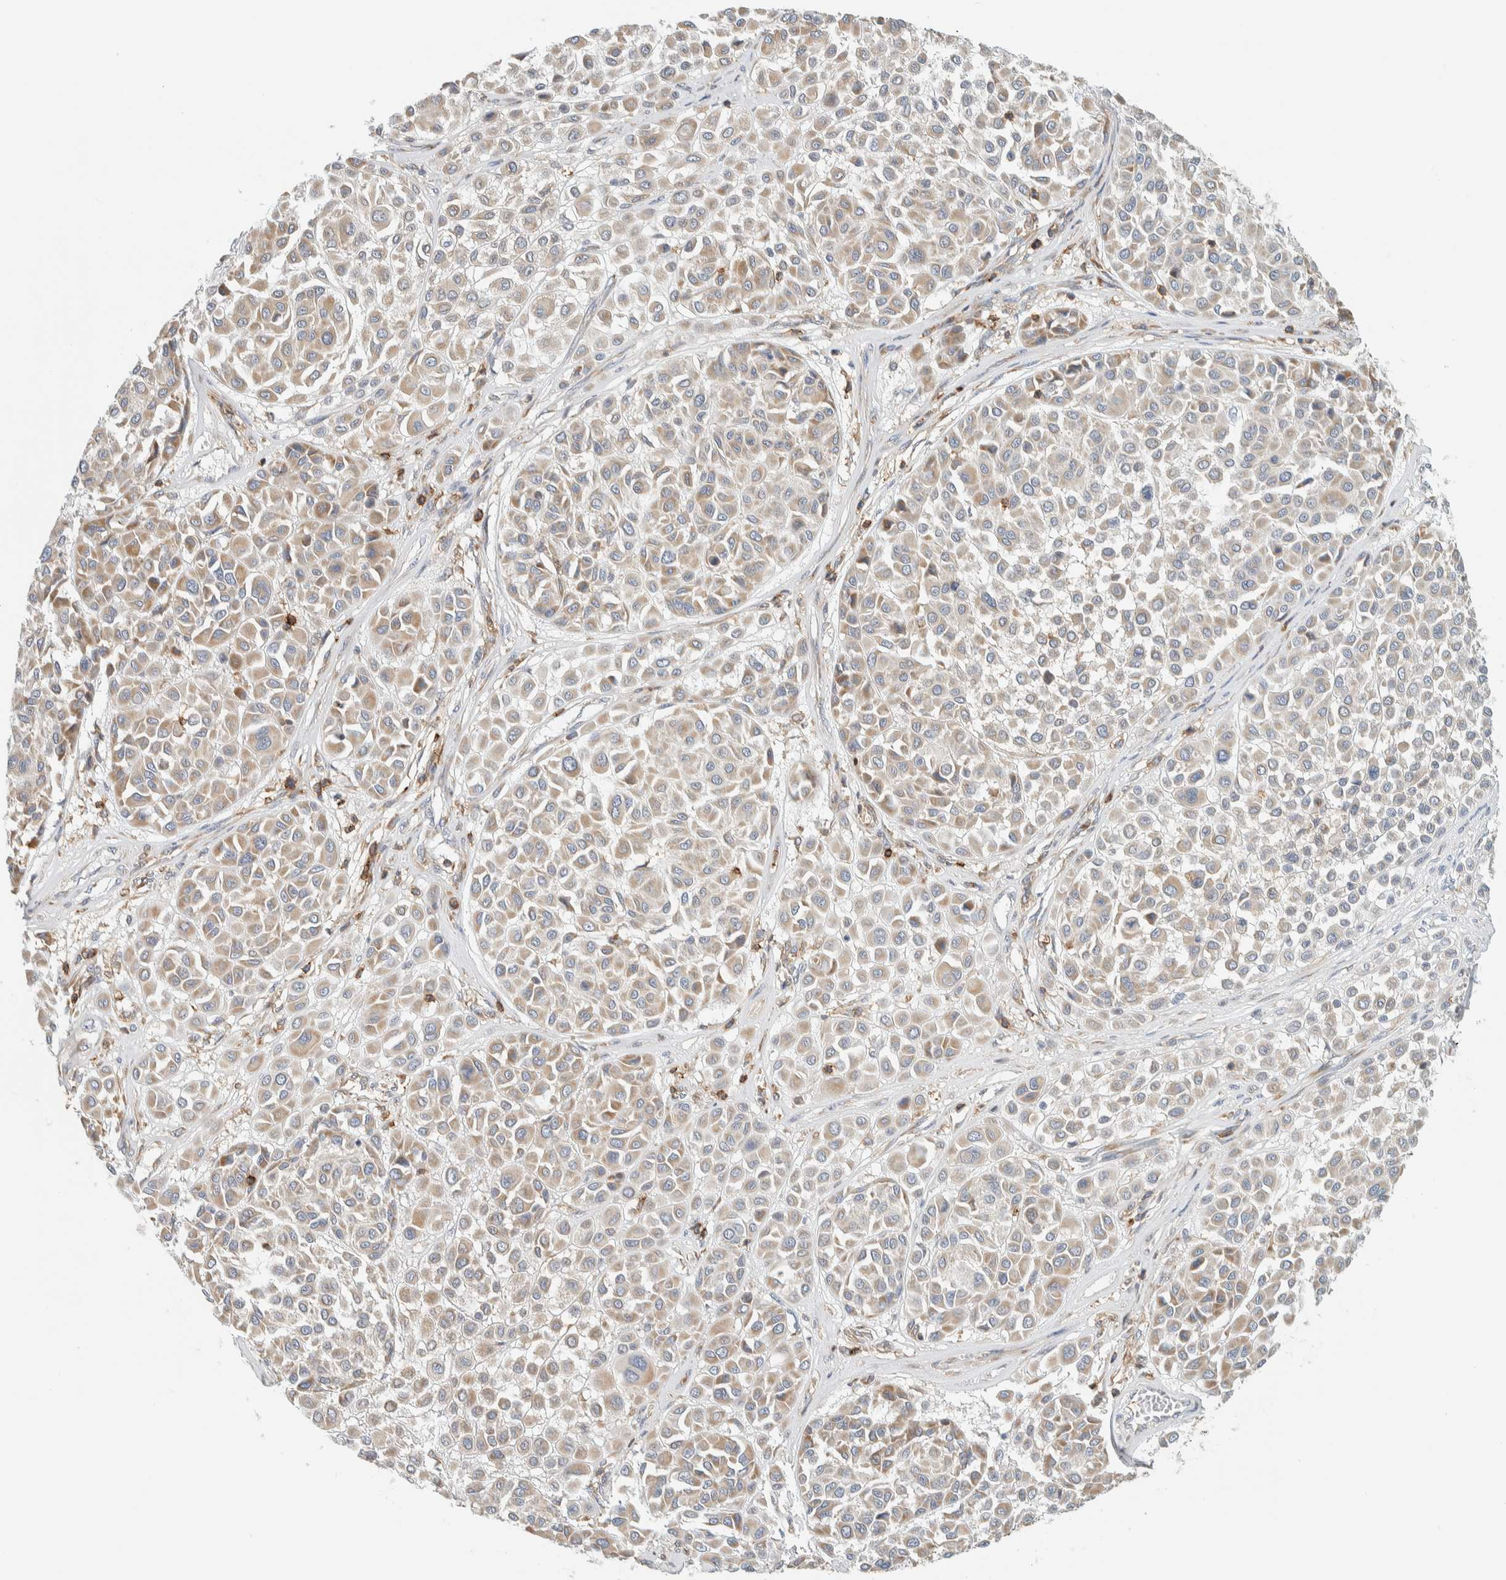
{"staining": {"intensity": "weak", "quantity": ">75%", "location": "cytoplasmic/membranous"}, "tissue": "melanoma", "cell_type": "Tumor cells", "image_type": "cancer", "snomed": [{"axis": "morphology", "description": "Malignant melanoma, Metastatic site"}, {"axis": "topography", "description": "Soft tissue"}], "caption": "Malignant melanoma (metastatic site) stained for a protein reveals weak cytoplasmic/membranous positivity in tumor cells. (Stains: DAB (3,3'-diaminobenzidine) in brown, nuclei in blue, Microscopy: brightfield microscopy at high magnification).", "gene": "CCDC57", "patient": {"sex": "male", "age": 41}}